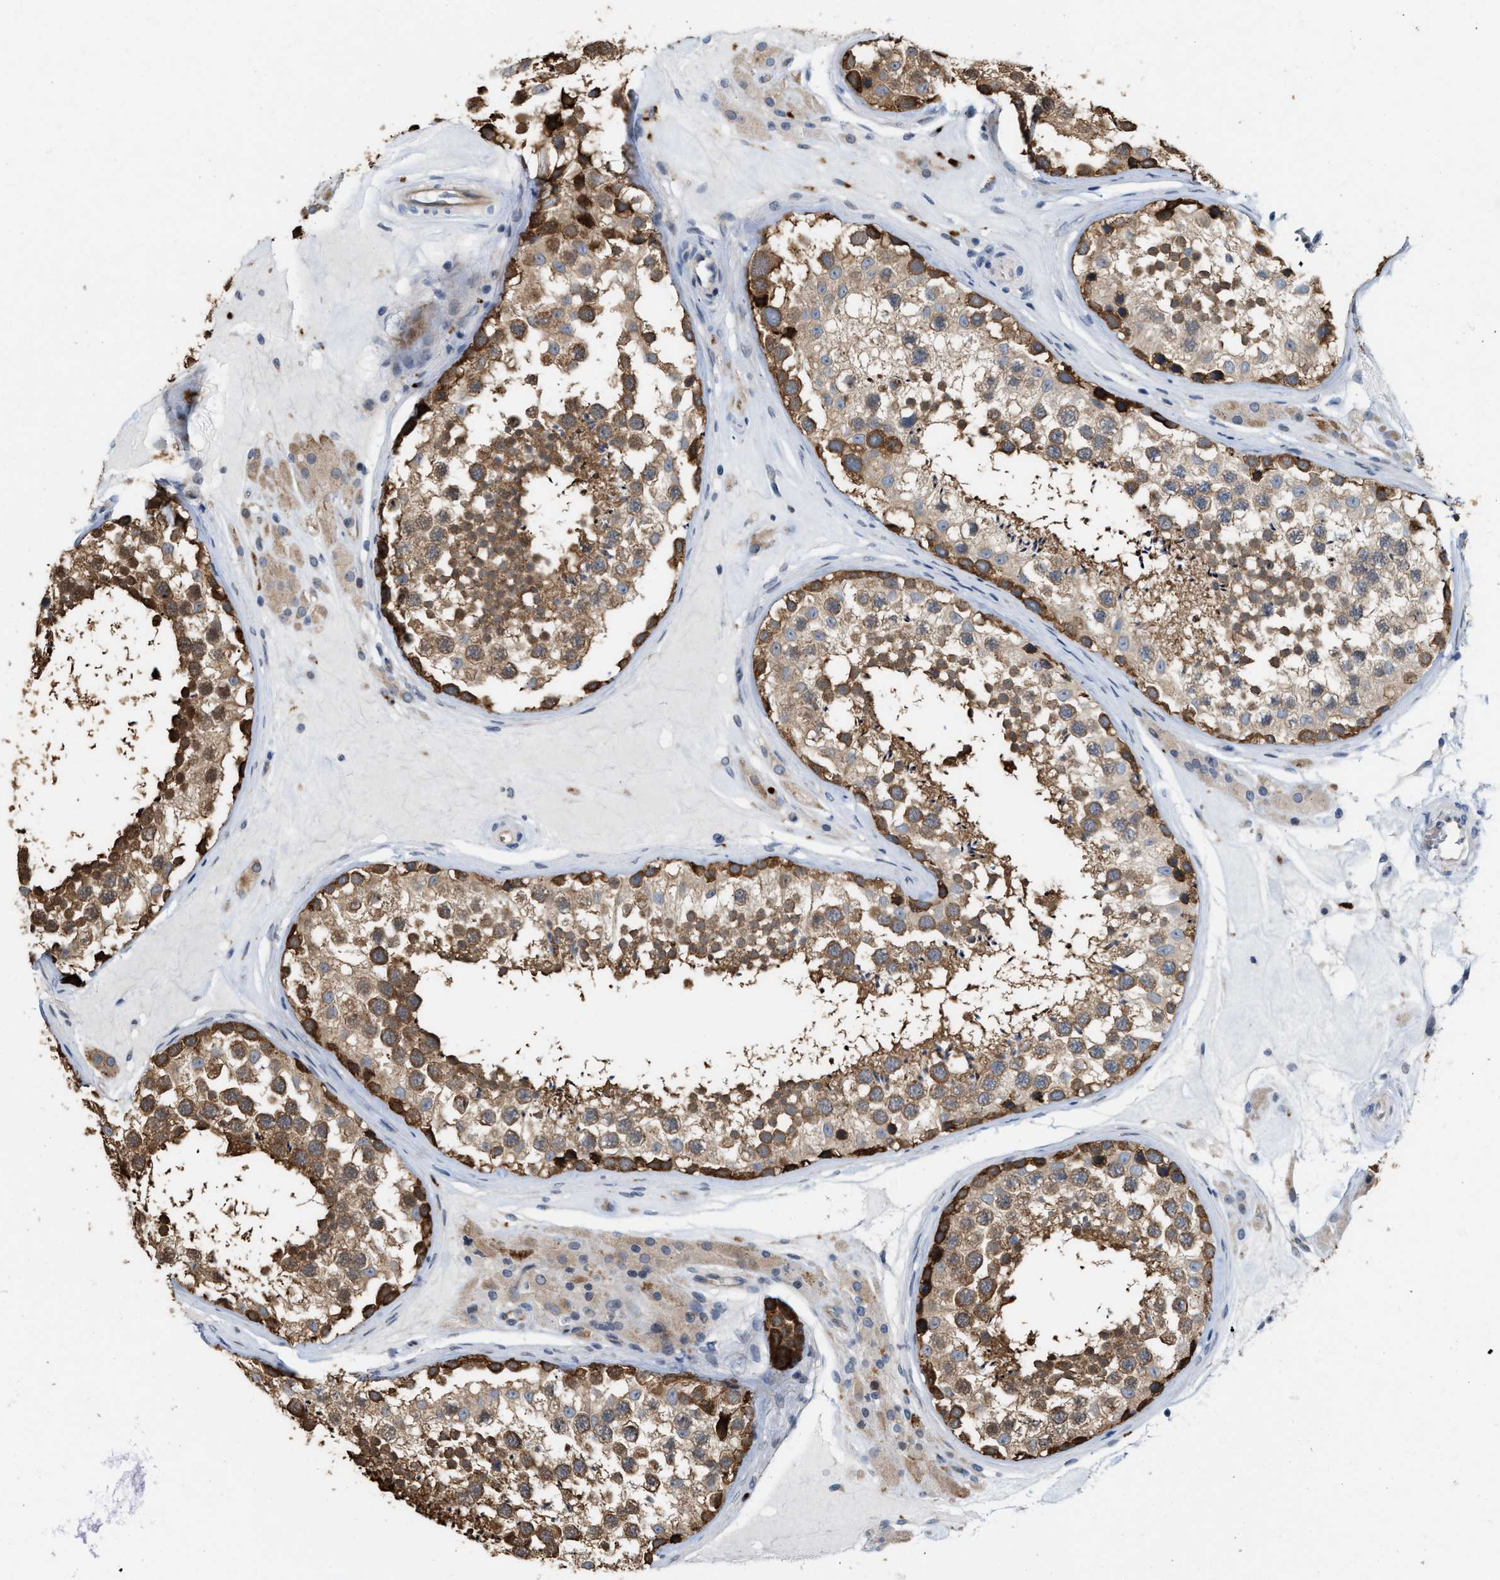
{"staining": {"intensity": "strong", "quantity": ">75%", "location": "cytoplasmic/membranous"}, "tissue": "testis", "cell_type": "Cells in seminiferous ducts", "image_type": "normal", "snomed": [{"axis": "morphology", "description": "Normal tissue, NOS"}, {"axis": "topography", "description": "Testis"}], "caption": "Immunohistochemical staining of normal testis displays strong cytoplasmic/membranous protein staining in about >75% of cells in seminiferous ducts.", "gene": "CSNK1A1", "patient": {"sex": "male", "age": 46}}